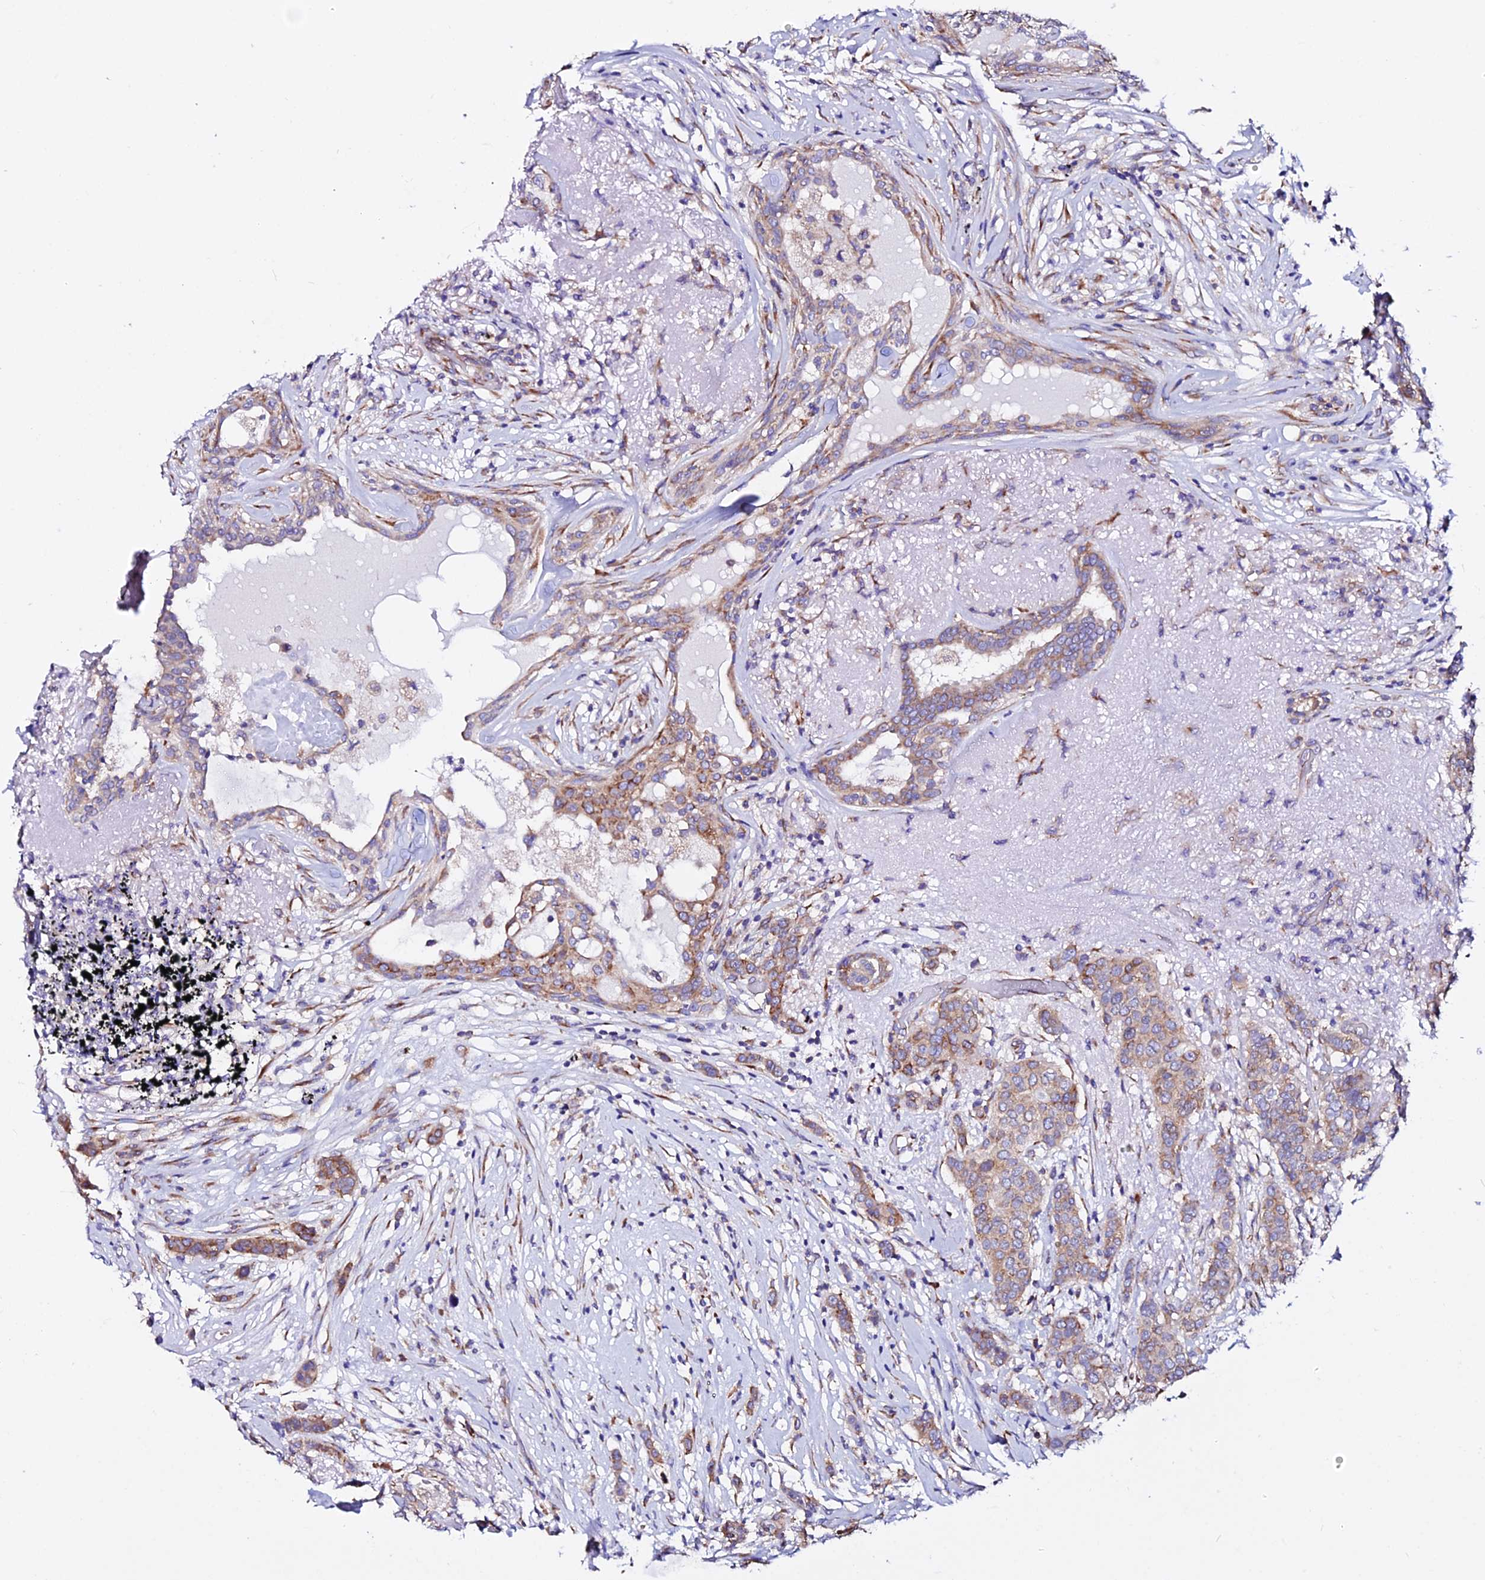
{"staining": {"intensity": "moderate", "quantity": "25%-75%", "location": "cytoplasmic/membranous"}, "tissue": "breast cancer", "cell_type": "Tumor cells", "image_type": "cancer", "snomed": [{"axis": "morphology", "description": "Lobular carcinoma"}, {"axis": "topography", "description": "Breast"}], "caption": "Protein staining by immunohistochemistry demonstrates moderate cytoplasmic/membranous expression in about 25%-75% of tumor cells in breast cancer (lobular carcinoma).", "gene": "EEF1G", "patient": {"sex": "female", "age": 51}}